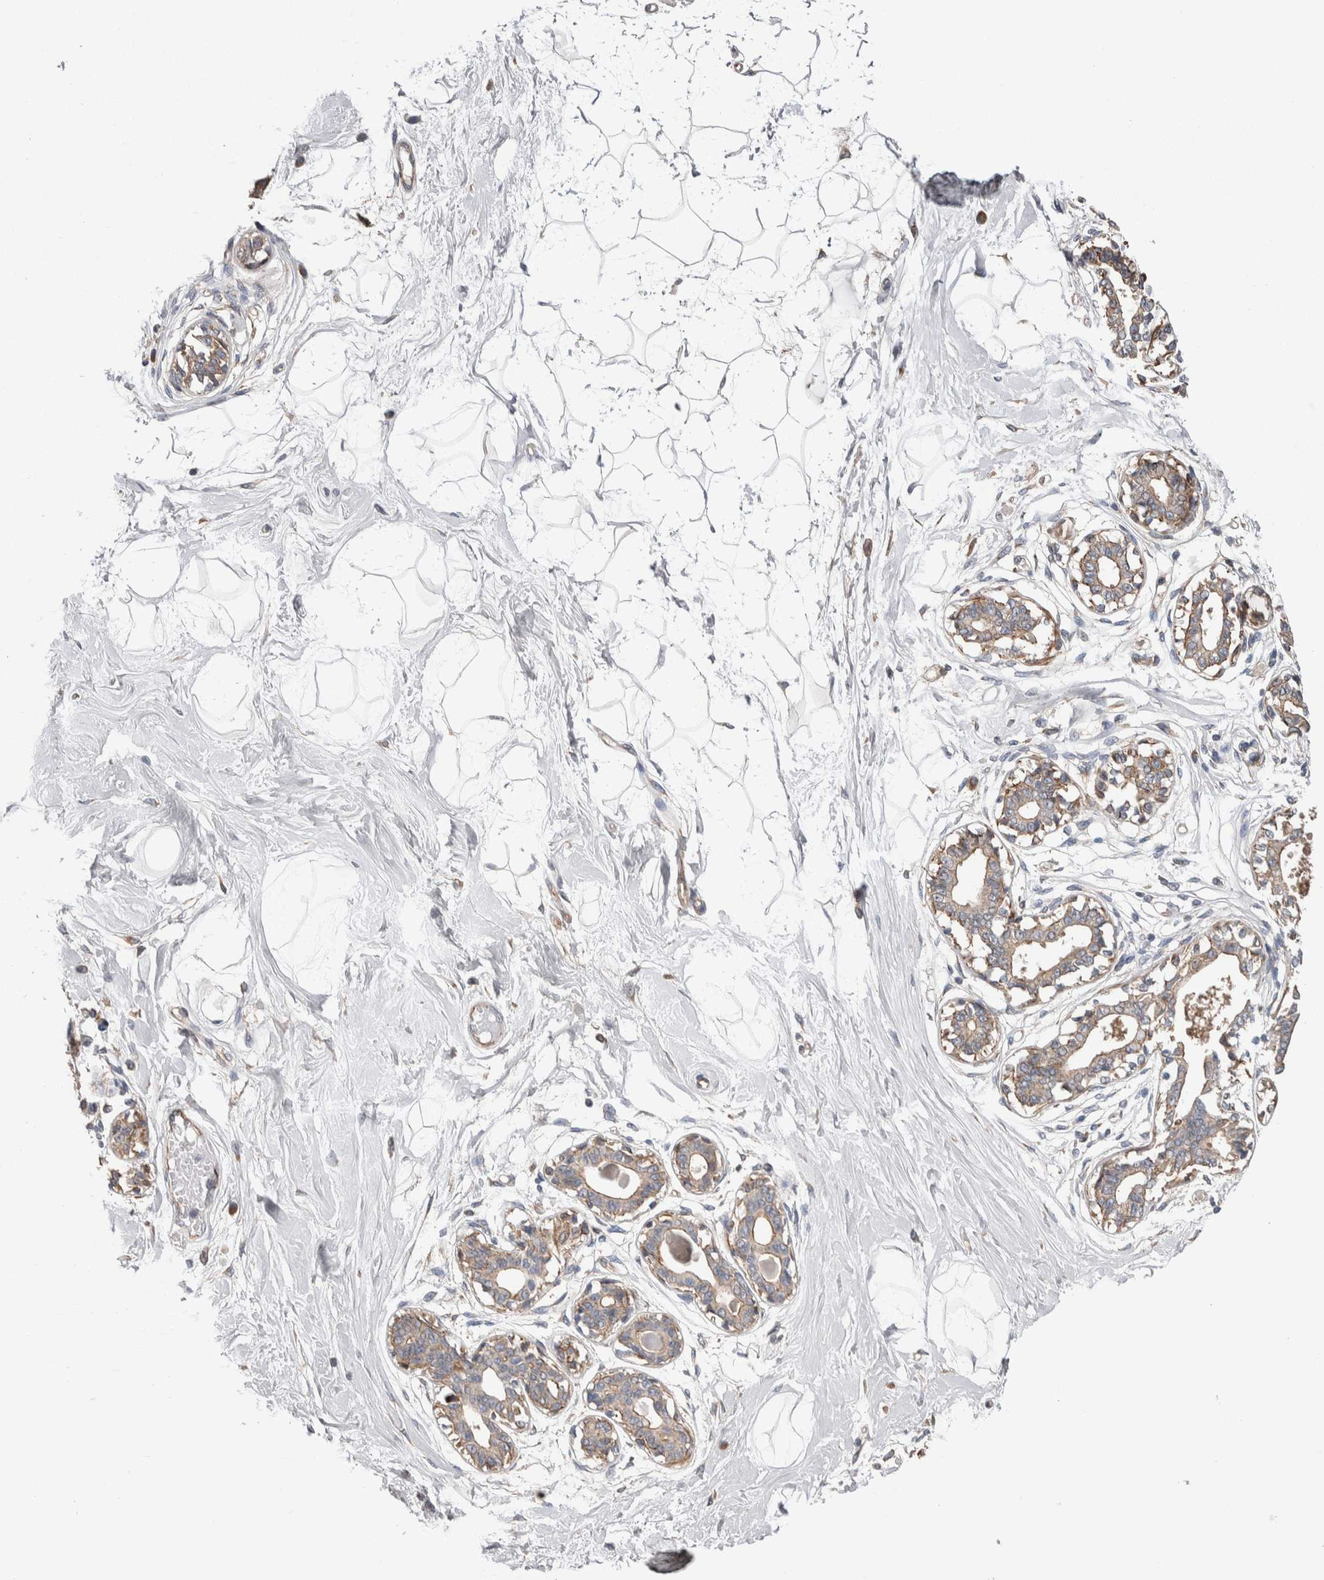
{"staining": {"intensity": "negative", "quantity": "none", "location": "none"}, "tissue": "breast", "cell_type": "Adipocytes", "image_type": "normal", "snomed": [{"axis": "morphology", "description": "Normal tissue, NOS"}, {"axis": "topography", "description": "Breast"}], "caption": "This histopathology image is of unremarkable breast stained with IHC to label a protein in brown with the nuclei are counter-stained blue. There is no positivity in adipocytes. (DAB IHC visualized using brightfield microscopy, high magnification).", "gene": "LIMA1", "patient": {"sex": "female", "age": 45}}